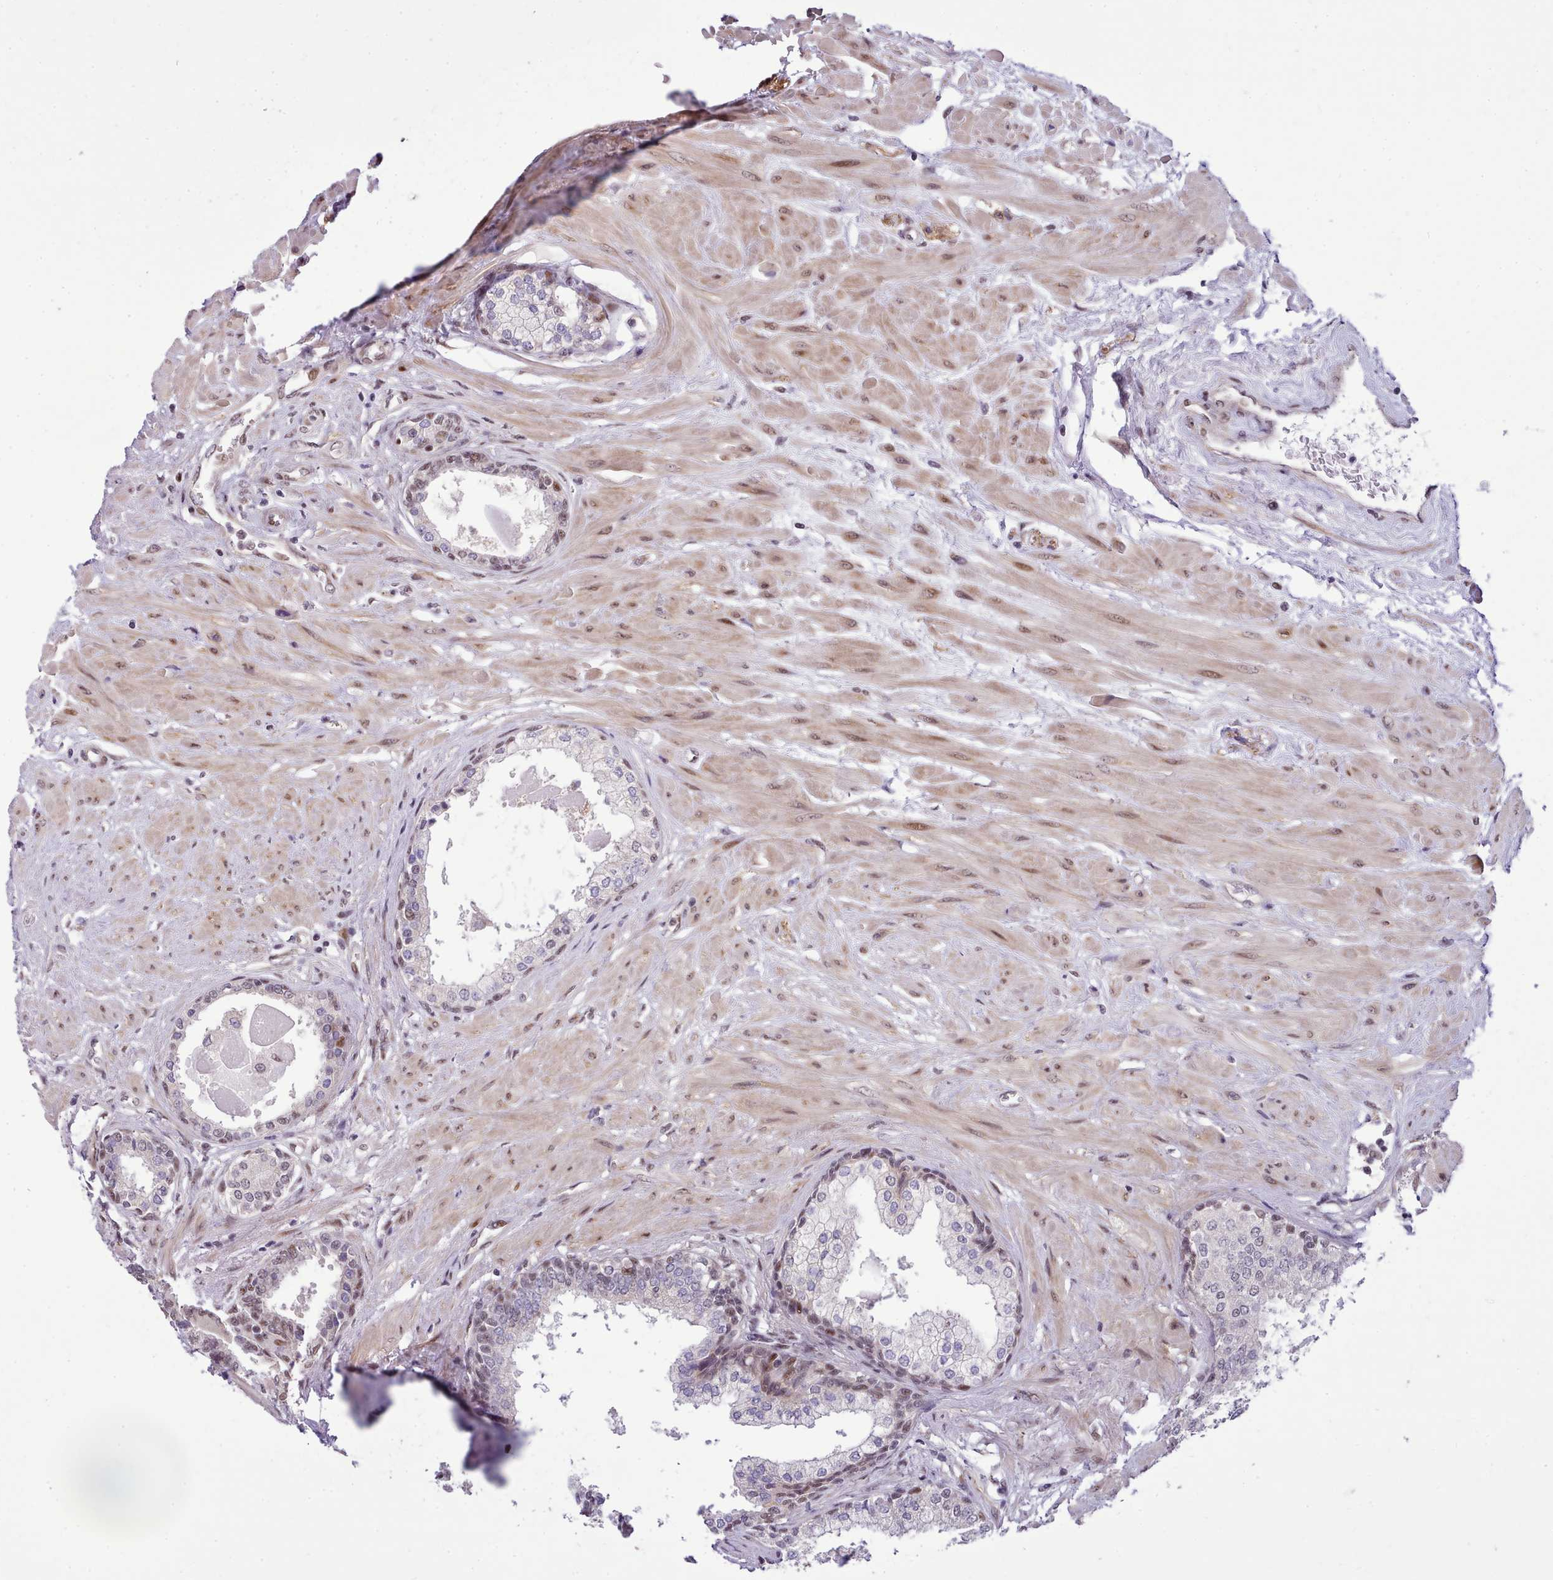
{"staining": {"intensity": "moderate", "quantity": "25%-75%", "location": "nuclear"}, "tissue": "prostate", "cell_type": "Glandular cells", "image_type": "normal", "snomed": [{"axis": "morphology", "description": "Normal tissue, NOS"}, {"axis": "topography", "description": "Prostate"}], "caption": "Human prostate stained with a brown dye demonstrates moderate nuclear positive staining in about 25%-75% of glandular cells.", "gene": "HOXB7", "patient": {"sex": "male", "age": 57}}